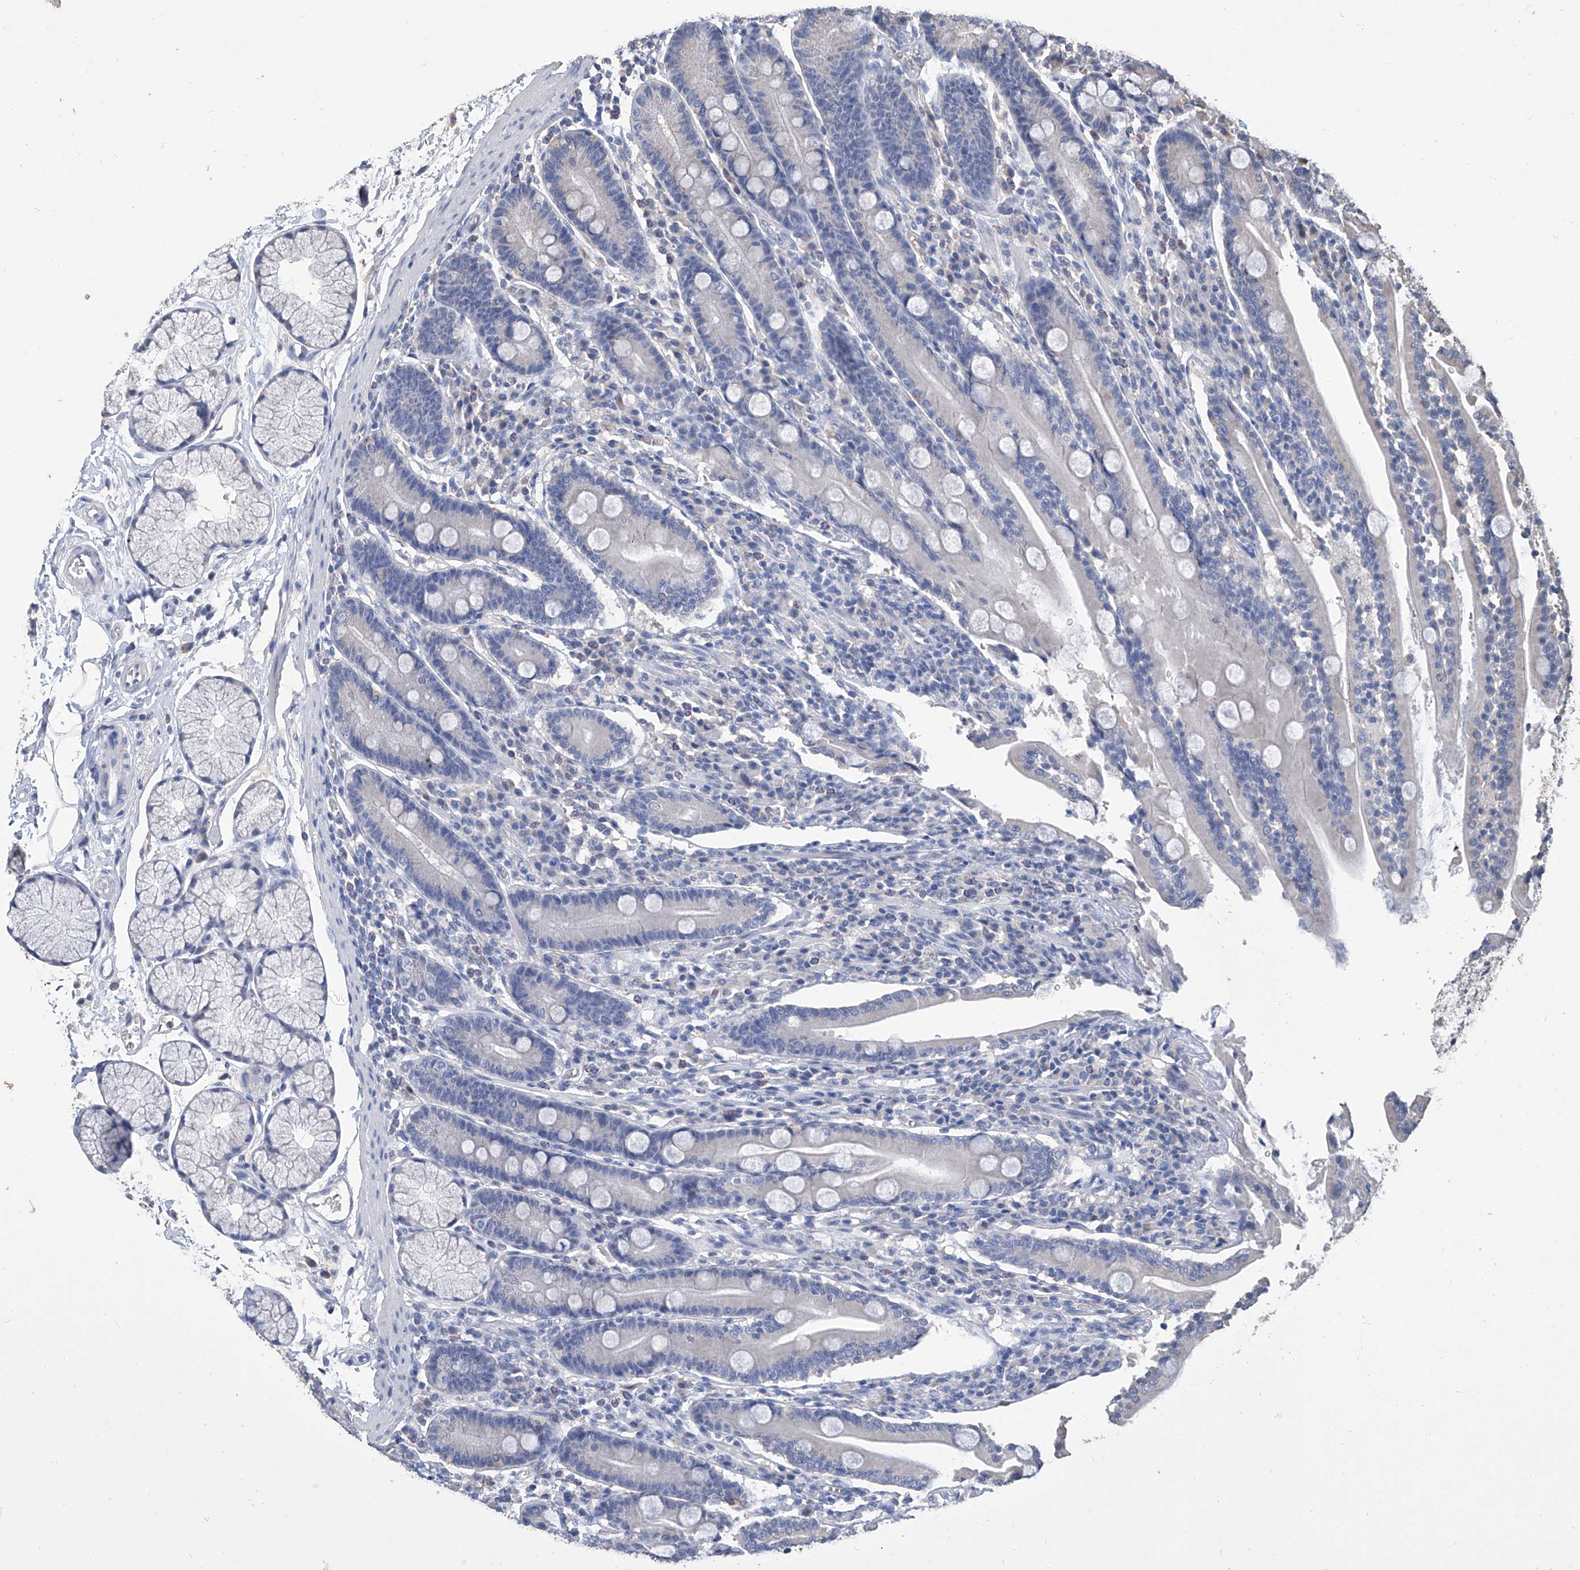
{"staining": {"intensity": "negative", "quantity": "none", "location": "none"}, "tissue": "duodenum", "cell_type": "Glandular cells", "image_type": "normal", "snomed": [{"axis": "morphology", "description": "Normal tissue, NOS"}, {"axis": "topography", "description": "Duodenum"}], "caption": "Immunohistochemistry (IHC) histopathology image of benign duodenum stained for a protein (brown), which reveals no staining in glandular cells.", "gene": "GPT", "patient": {"sex": "male", "age": 35}}